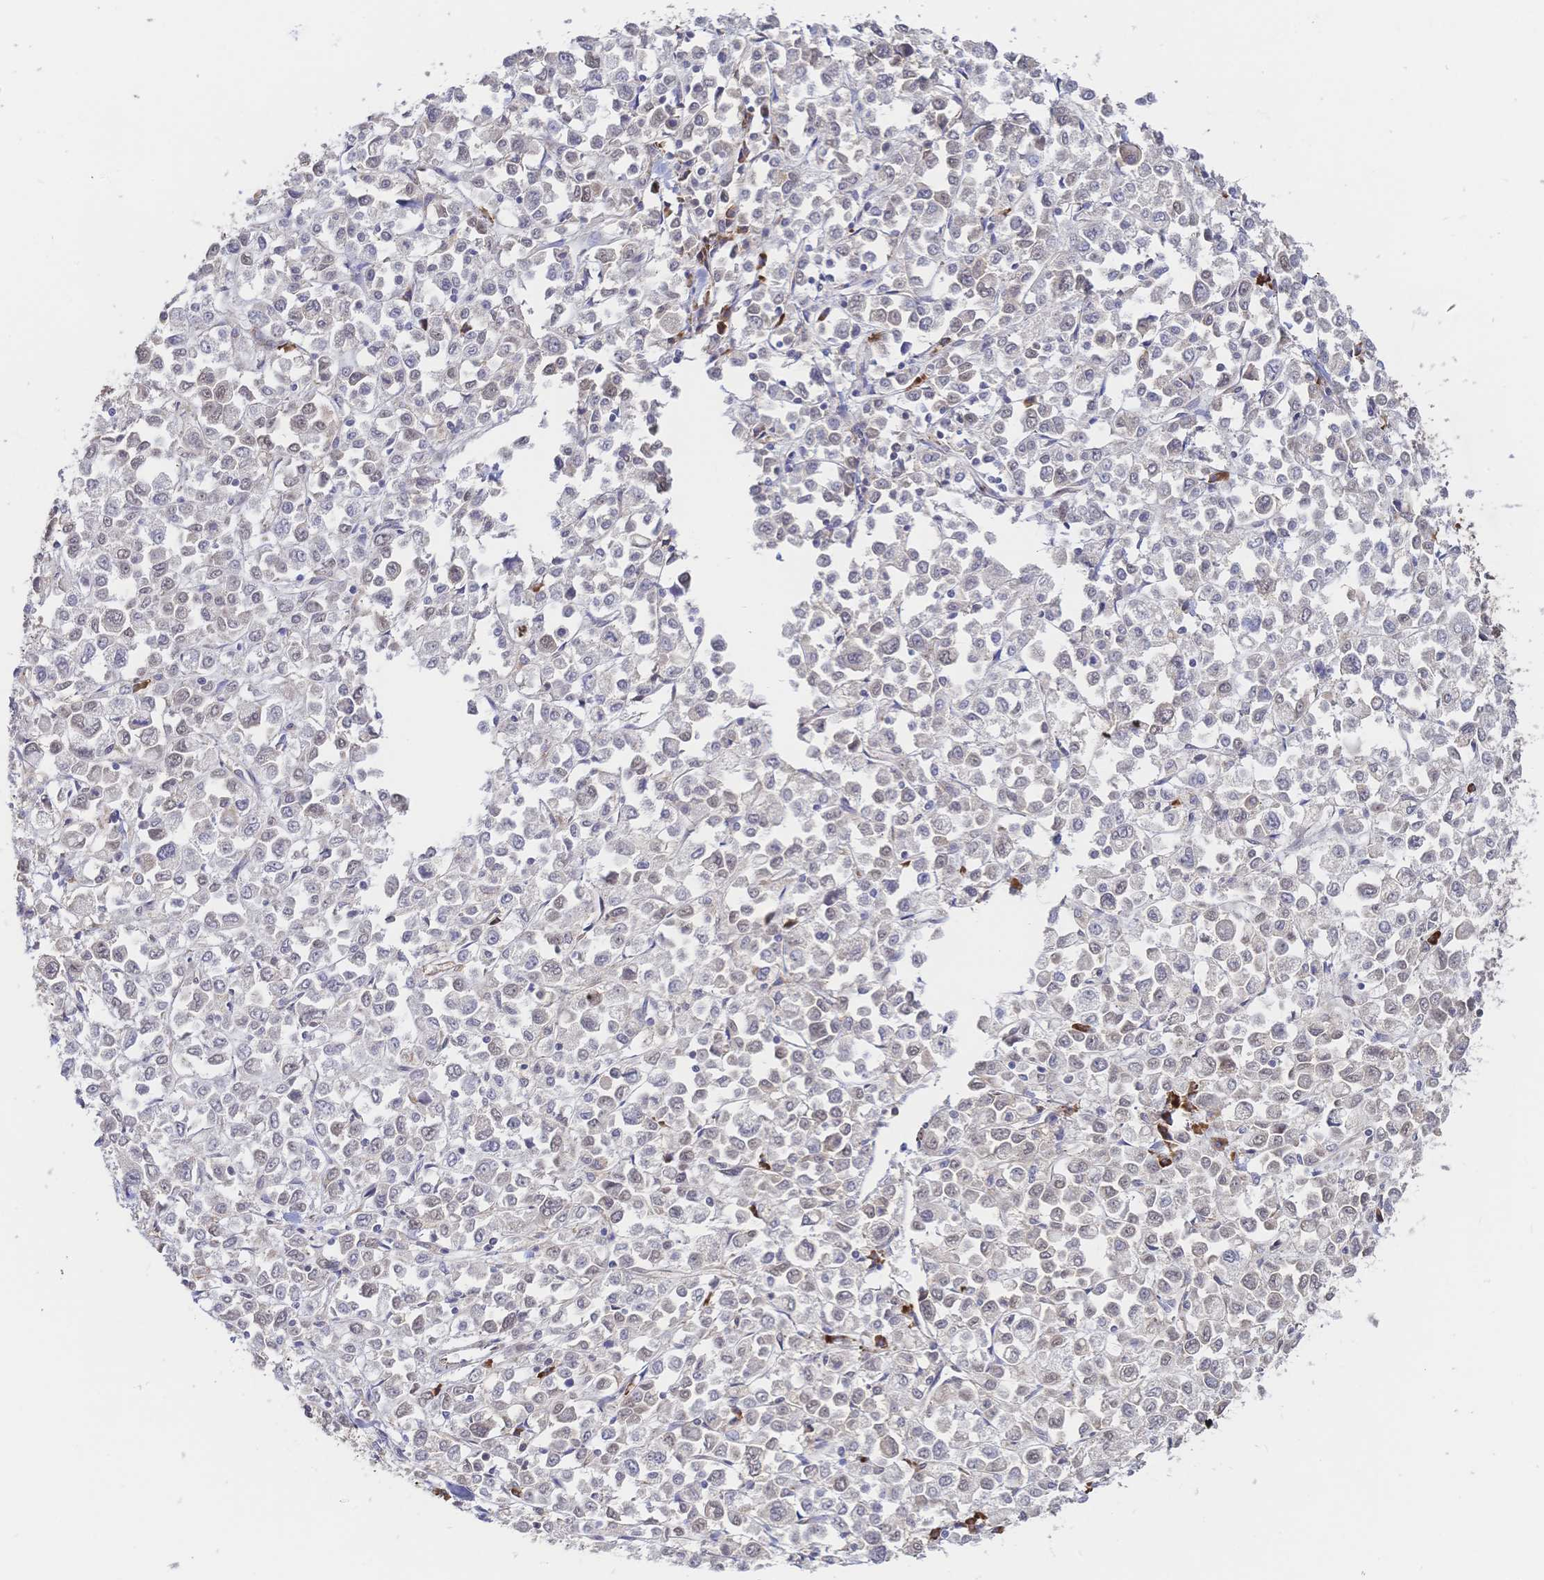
{"staining": {"intensity": "weak", "quantity": "25%-75%", "location": "cytoplasmic/membranous"}, "tissue": "stomach cancer", "cell_type": "Tumor cells", "image_type": "cancer", "snomed": [{"axis": "morphology", "description": "Adenocarcinoma, NOS"}, {"axis": "topography", "description": "Stomach, upper"}], "caption": "Tumor cells demonstrate low levels of weak cytoplasmic/membranous staining in approximately 25%-75% of cells in stomach cancer. (DAB (3,3'-diaminobenzidine) IHC with brightfield microscopy, high magnification).", "gene": "LMO4", "patient": {"sex": "male", "age": 70}}